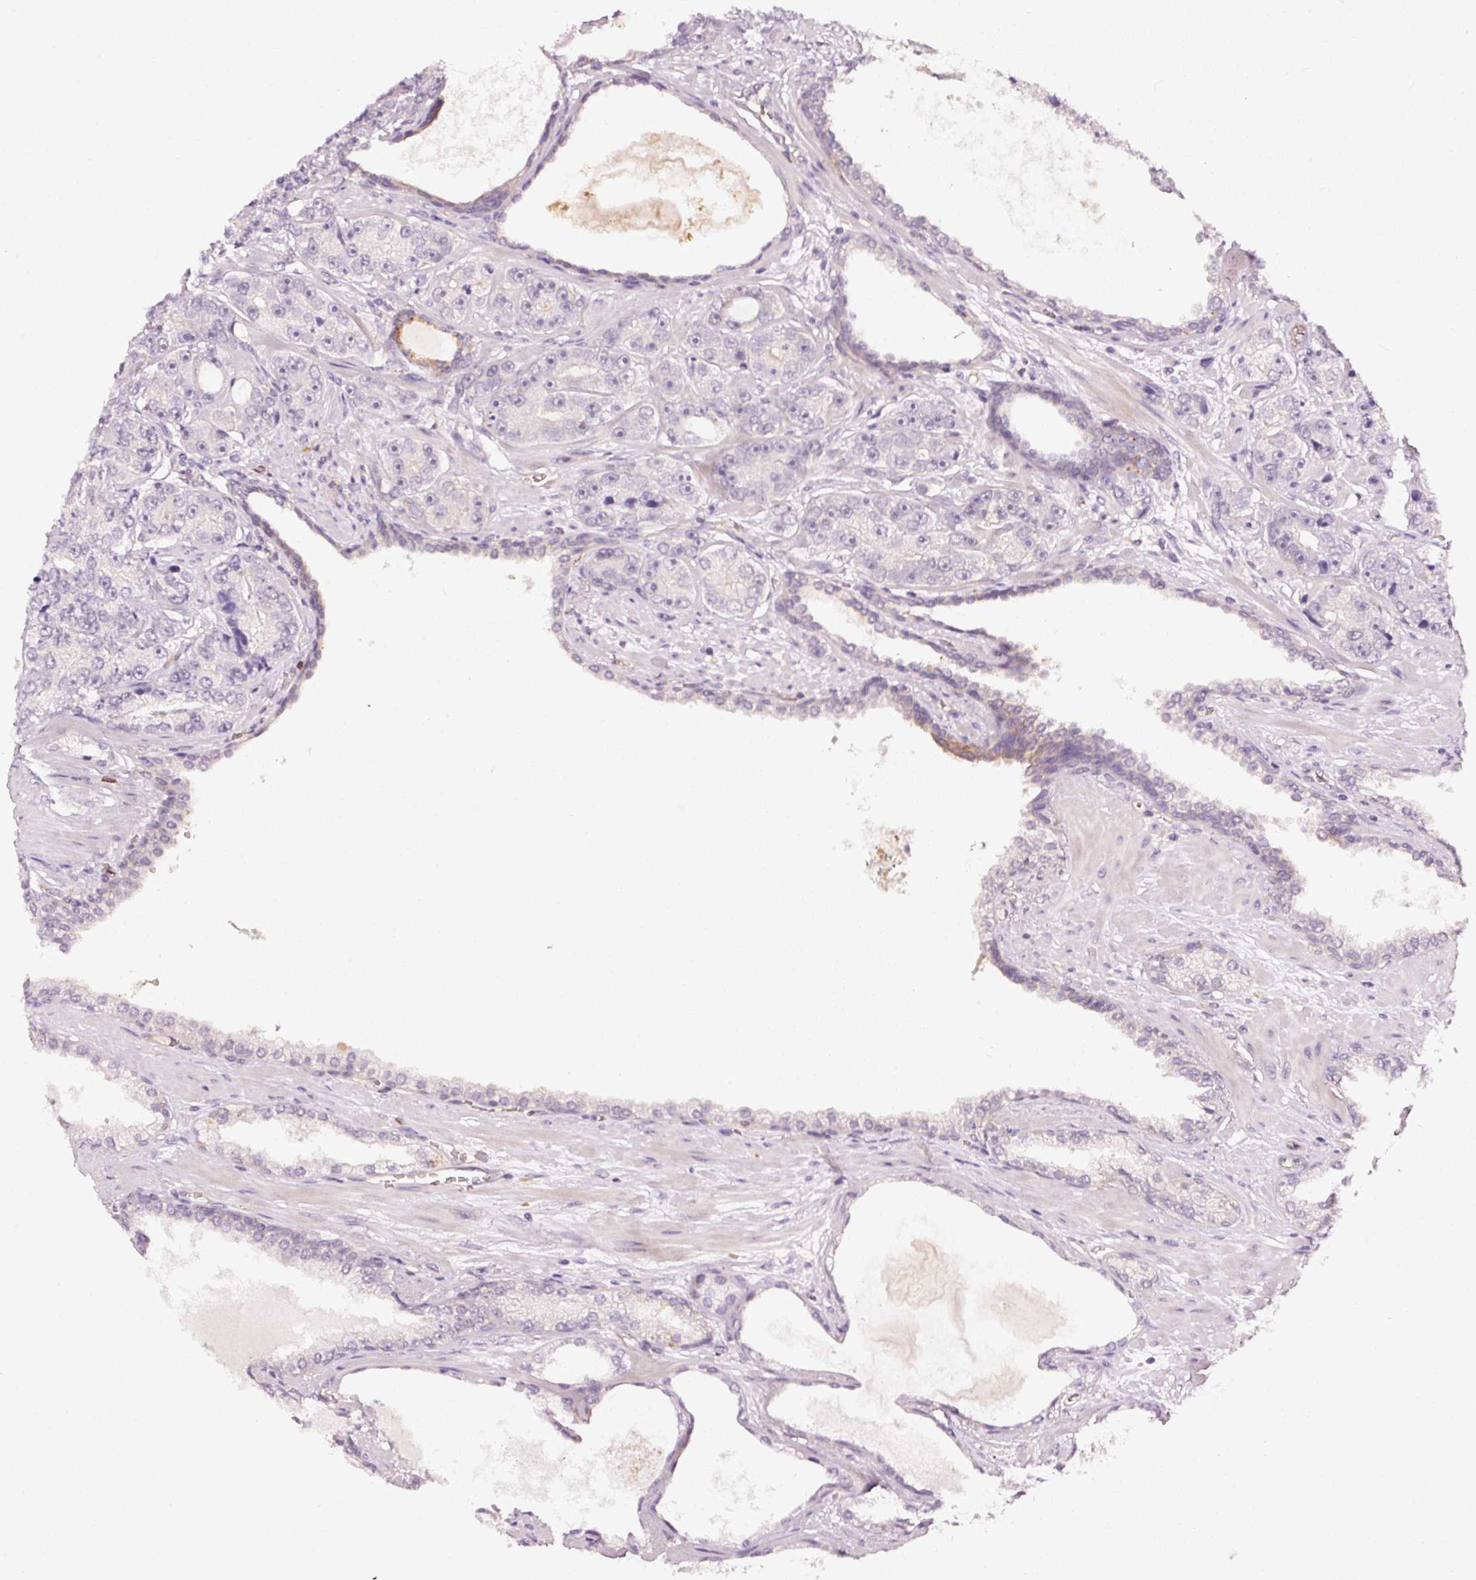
{"staining": {"intensity": "negative", "quantity": "none", "location": "none"}, "tissue": "prostate cancer", "cell_type": "Tumor cells", "image_type": "cancer", "snomed": [{"axis": "morphology", "description": "Adenocarcinoma, High grade"}, {"axis": "topography", "description": "Prostate"}], "caption": "Immunohistochemistry (IHC) photomicrograph of neoplastic tissue: prostate cancer stained with DAB shows no significant protein expression in tumor cells. Brightfield microscopy of immunohistochemistry (IHC) stained with DAB (3,3'-diaminobenzidine) (brown) and hematoxylin (blue), captured at high magnification.", "gene": "ABCB4", "patient": {"sex": "male", "age": 71}}